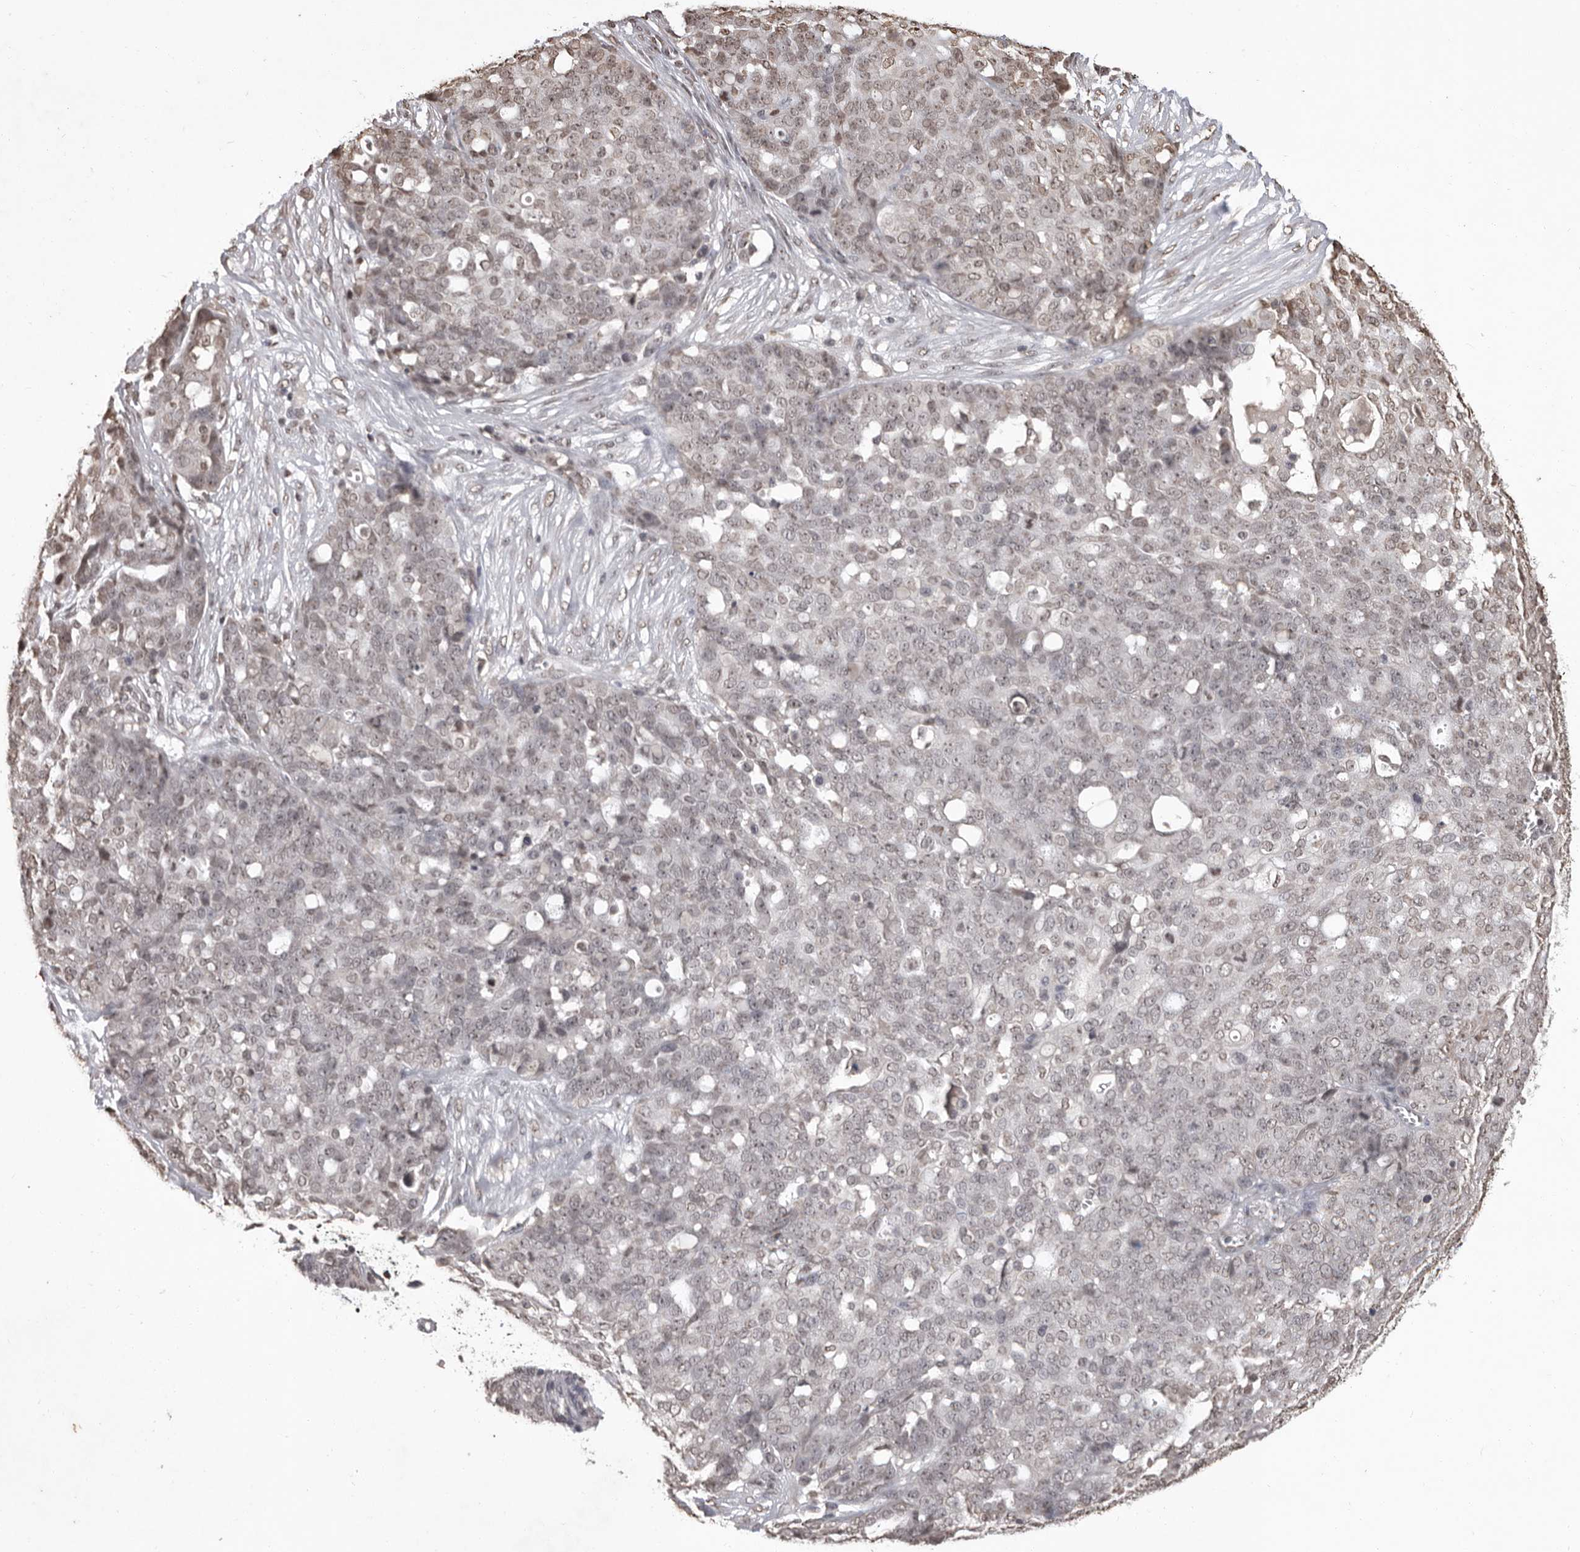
{"staining": {"intensity": "weak", "quantity": "<25%", "location": "nuclear"}, "tissue": "ovarian cancer", "cell_type": "Tumor cells", "image_type": "cancer", "snomed": [{"axis": "morphology", "description": "Cystadenocarcinoma, serous, NOS"}, {"axis": "topography", "description": "Soft tissue"}, {"axis": "topography", "description": "Ovary"}], "caption": "A high-resolution photomicrograph shows IHC staining of ovarian cancer, which displays no significant staining in tumor cells.", "gene": "WDR45", "patient": {"sex": "female", "age": 57}}